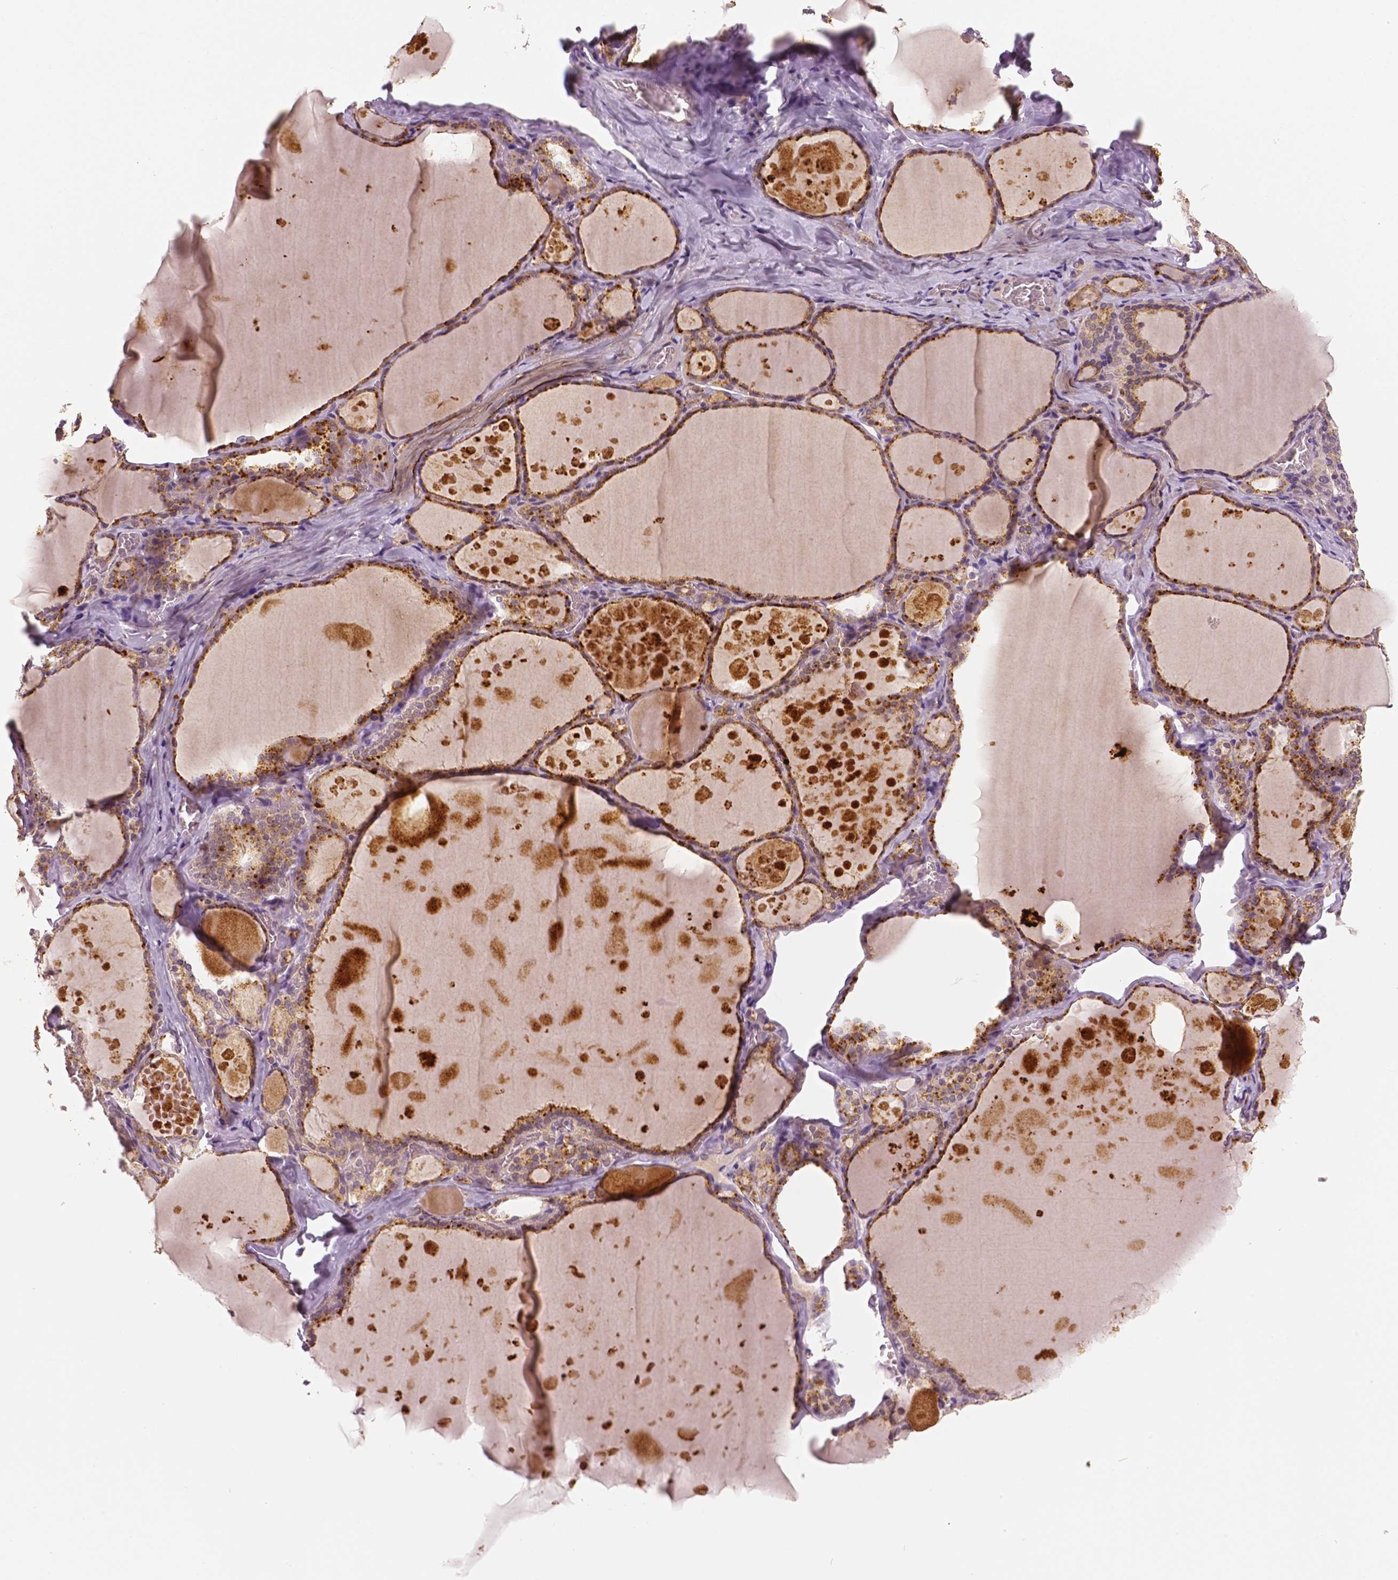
{"staining": {"intensity": "moderate", "quantity": "25%-75%", "location": "cytoplasmic/membranous"}, "tissue": "thyroid gland", "cell_type": "Glandular cells", "image_type": "normal", "snomed": [{"axis": "morphology", "description": "Normal tissue, NOS"}, {"axis": "topography", "description": "Thyroid gland"}], "caption": "A micrograph showing moderate cytoplasmic/membranous positivity in approximately 25%-75% of glandular cells in benign thyroid gland, as visualized by brown immunohistochemical staining.", "gene": "MKI67", "patient": {"sex": "male", "age": 56}}